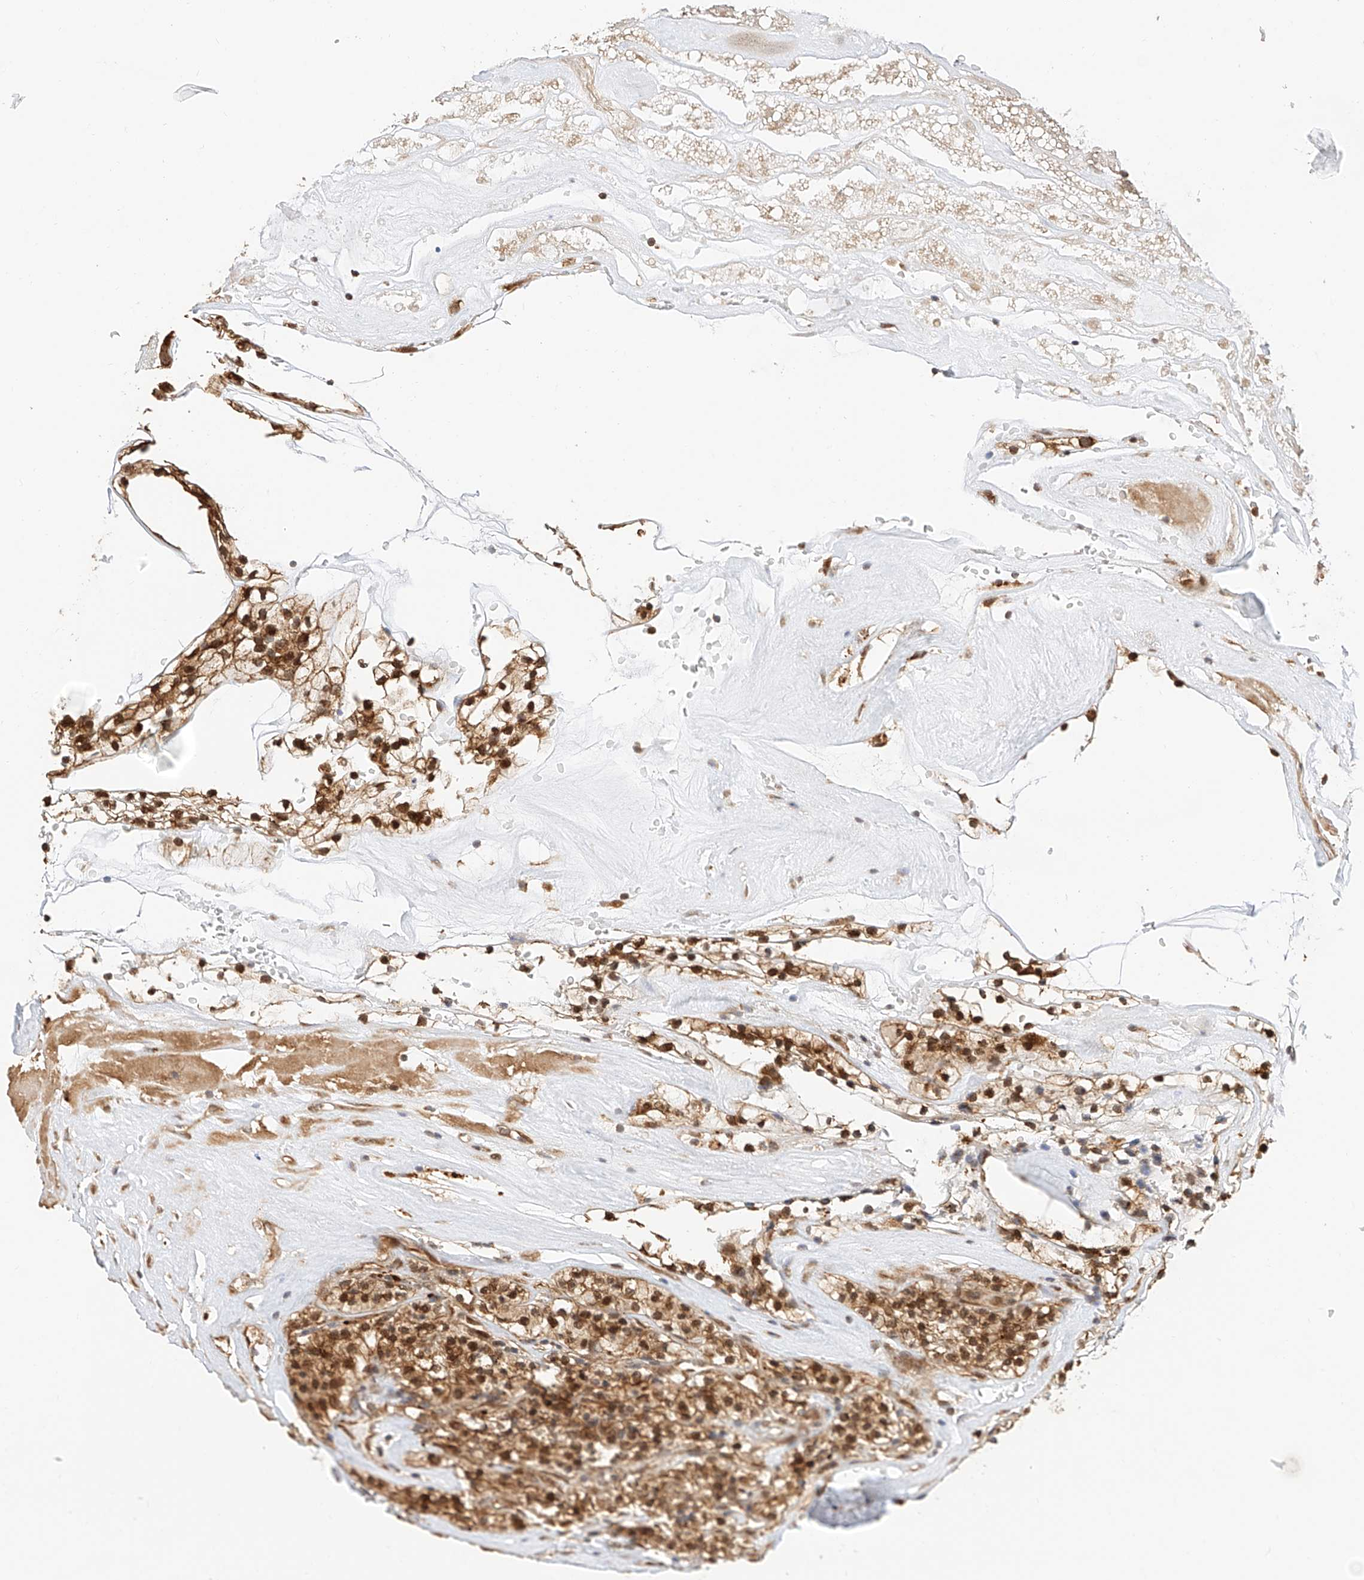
{"staining": {"intensity": "strong", "quantity": ">75%", "location": "cytoplasmic/membranous,nuclear"}, "tissue": "renal cancer", "cell_type": "Tumor cells", "image_type": "cancer", "snomed": [{"axis": "morphology", "description": "Adenocarcinoma, NOS"}, {"axis": "topography", "description": "Kidney"}], "caption": "Immunohistochemical staining of adenocarcinoma (renal) shows high levels of strong cytoplasmic/membranous and nuclear staining in approximately >75% of tumor cells.", "gene": "EIF4H", "patient": {"sex": "female", "age": 57}}